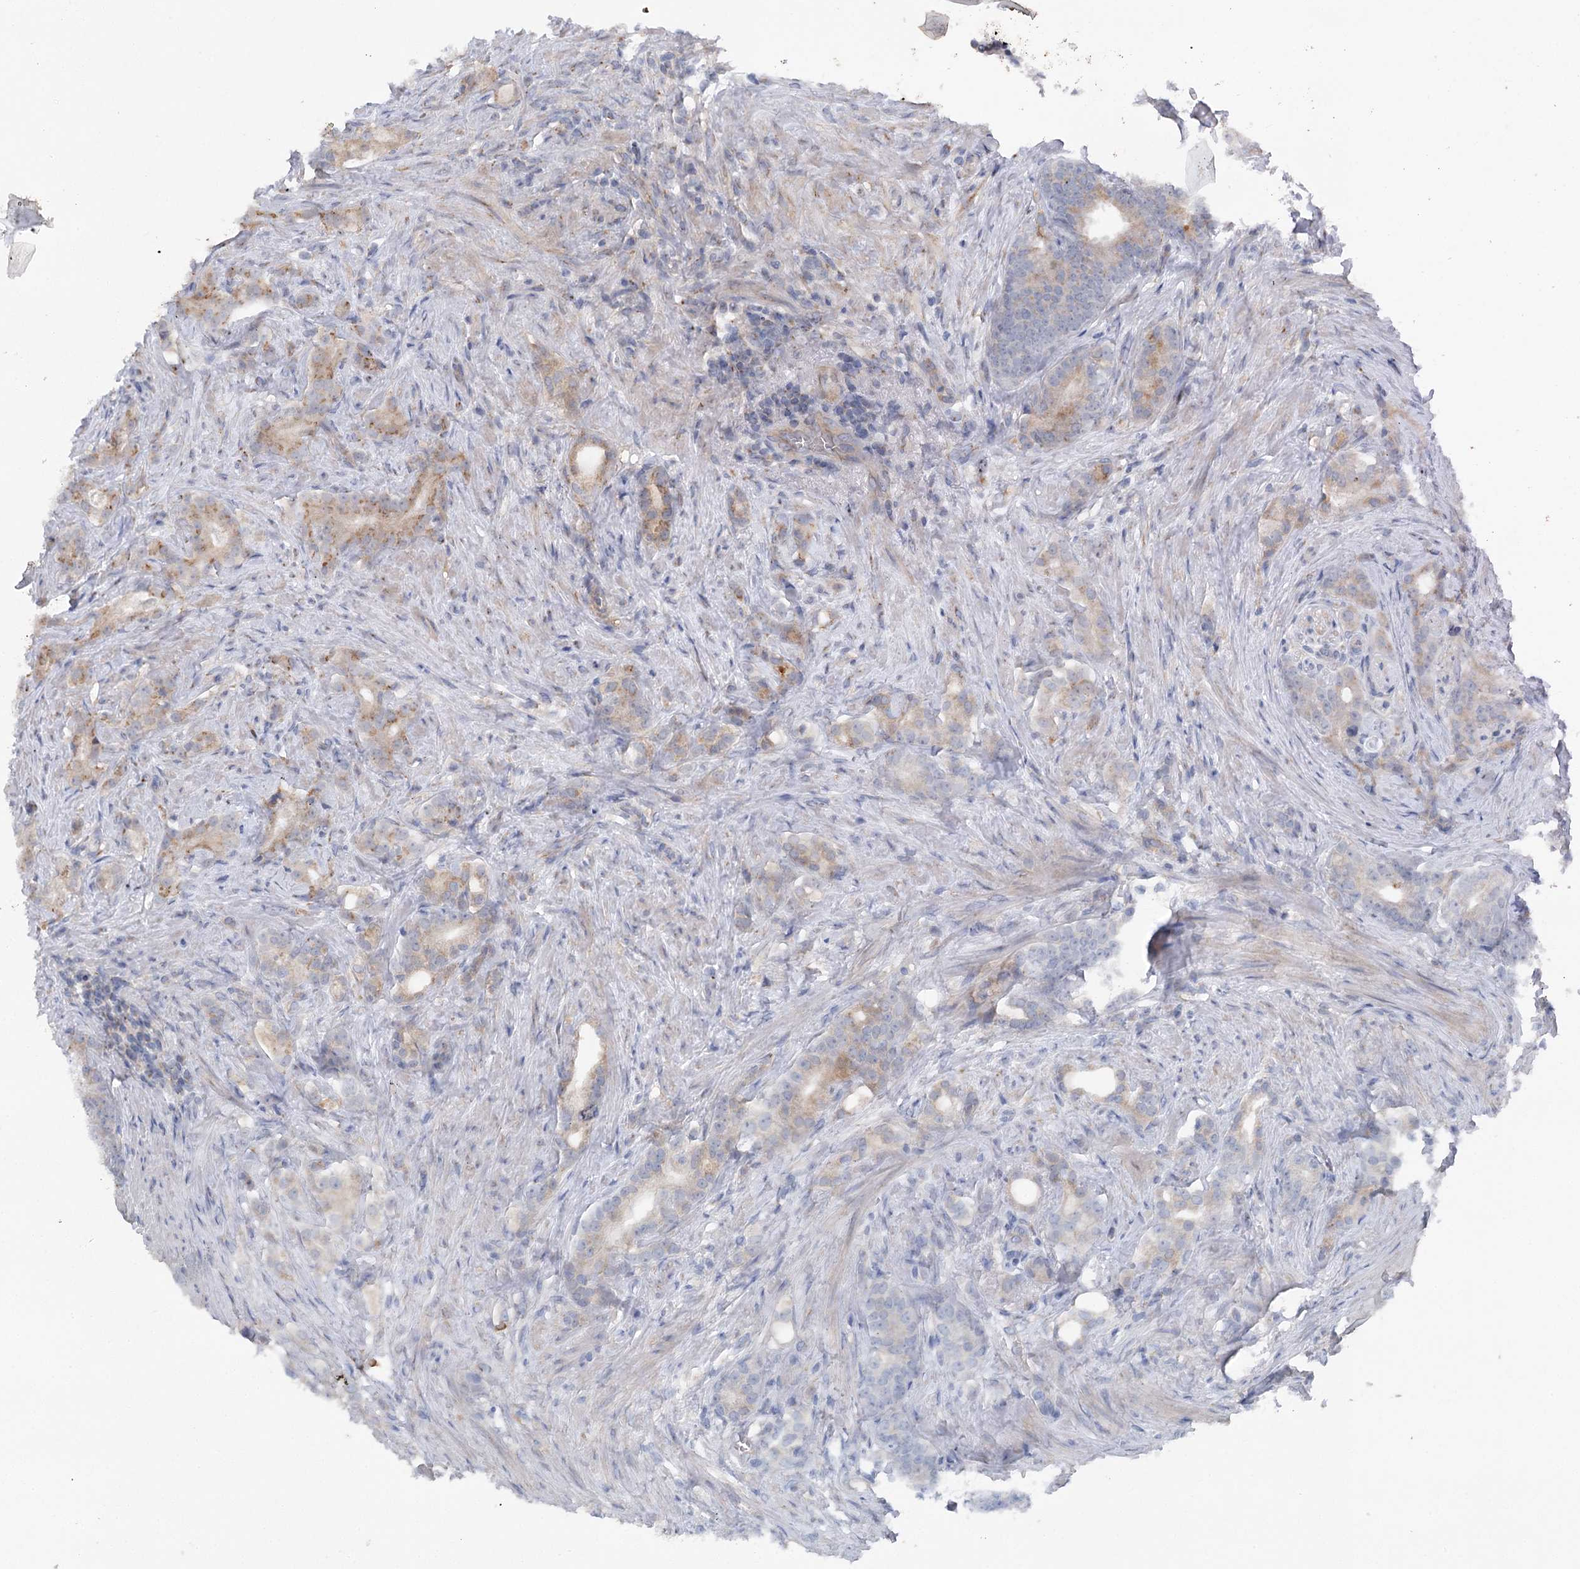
{"staining": {"intensity": "weak", "quantity": "25%-75%", "location": "cytoplasmic/membranous"}, "tissue": "prostate cancer", "cell_type": "Tumor cells", "image_type": "cancer", "snomed": [{"axis": "morphology", "description": "Adenocarcinoma, Low grade"}, {"axis": "topography", "description": "Prostate"}], "caption": "Prostate low-grade adenocarcinoma stained for a protein shows weak cytoplasmic/membranous positivity in tumor cells.", "gene": "ITIH5", "patient": {"sex": "male", "age": 71}}